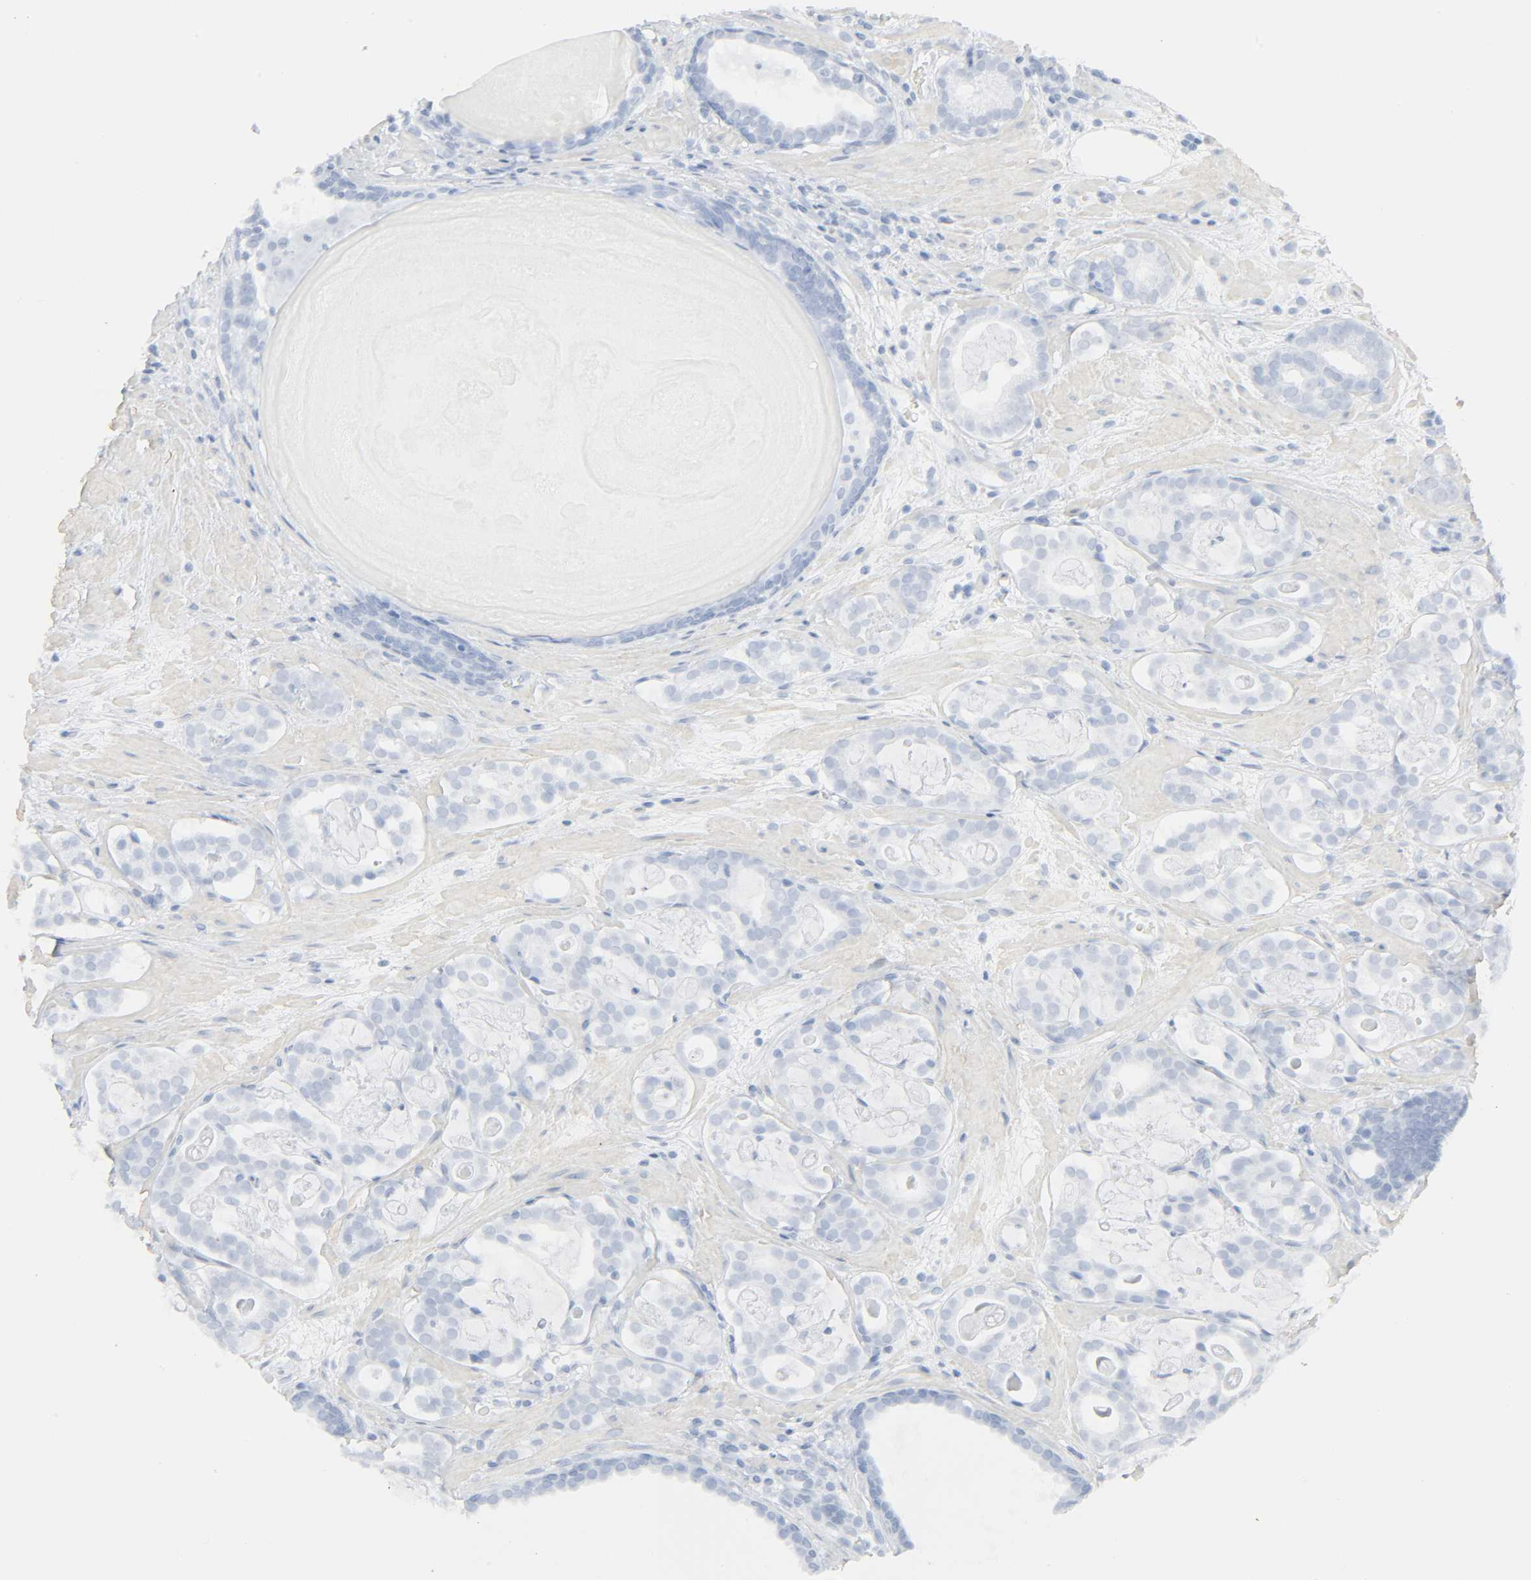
{"staining": {"intensity": "negative", "quantity": "none", "location": "none"}, "tissue": "prostate cancer", "cell_type": "Tumor cells", "image_type": "cancer", "snomed": [{"axis": "morphology", "description": "Adenocarcinoma, Low grade"}, {"axis": "topography", "description": "Prostate"}], "caption": "Immunohistochemistry of prostate cancer shows no positivity in tumor cells.", "gene": "ZBTB16", "patient": {"sex": "male", "age": 57}}